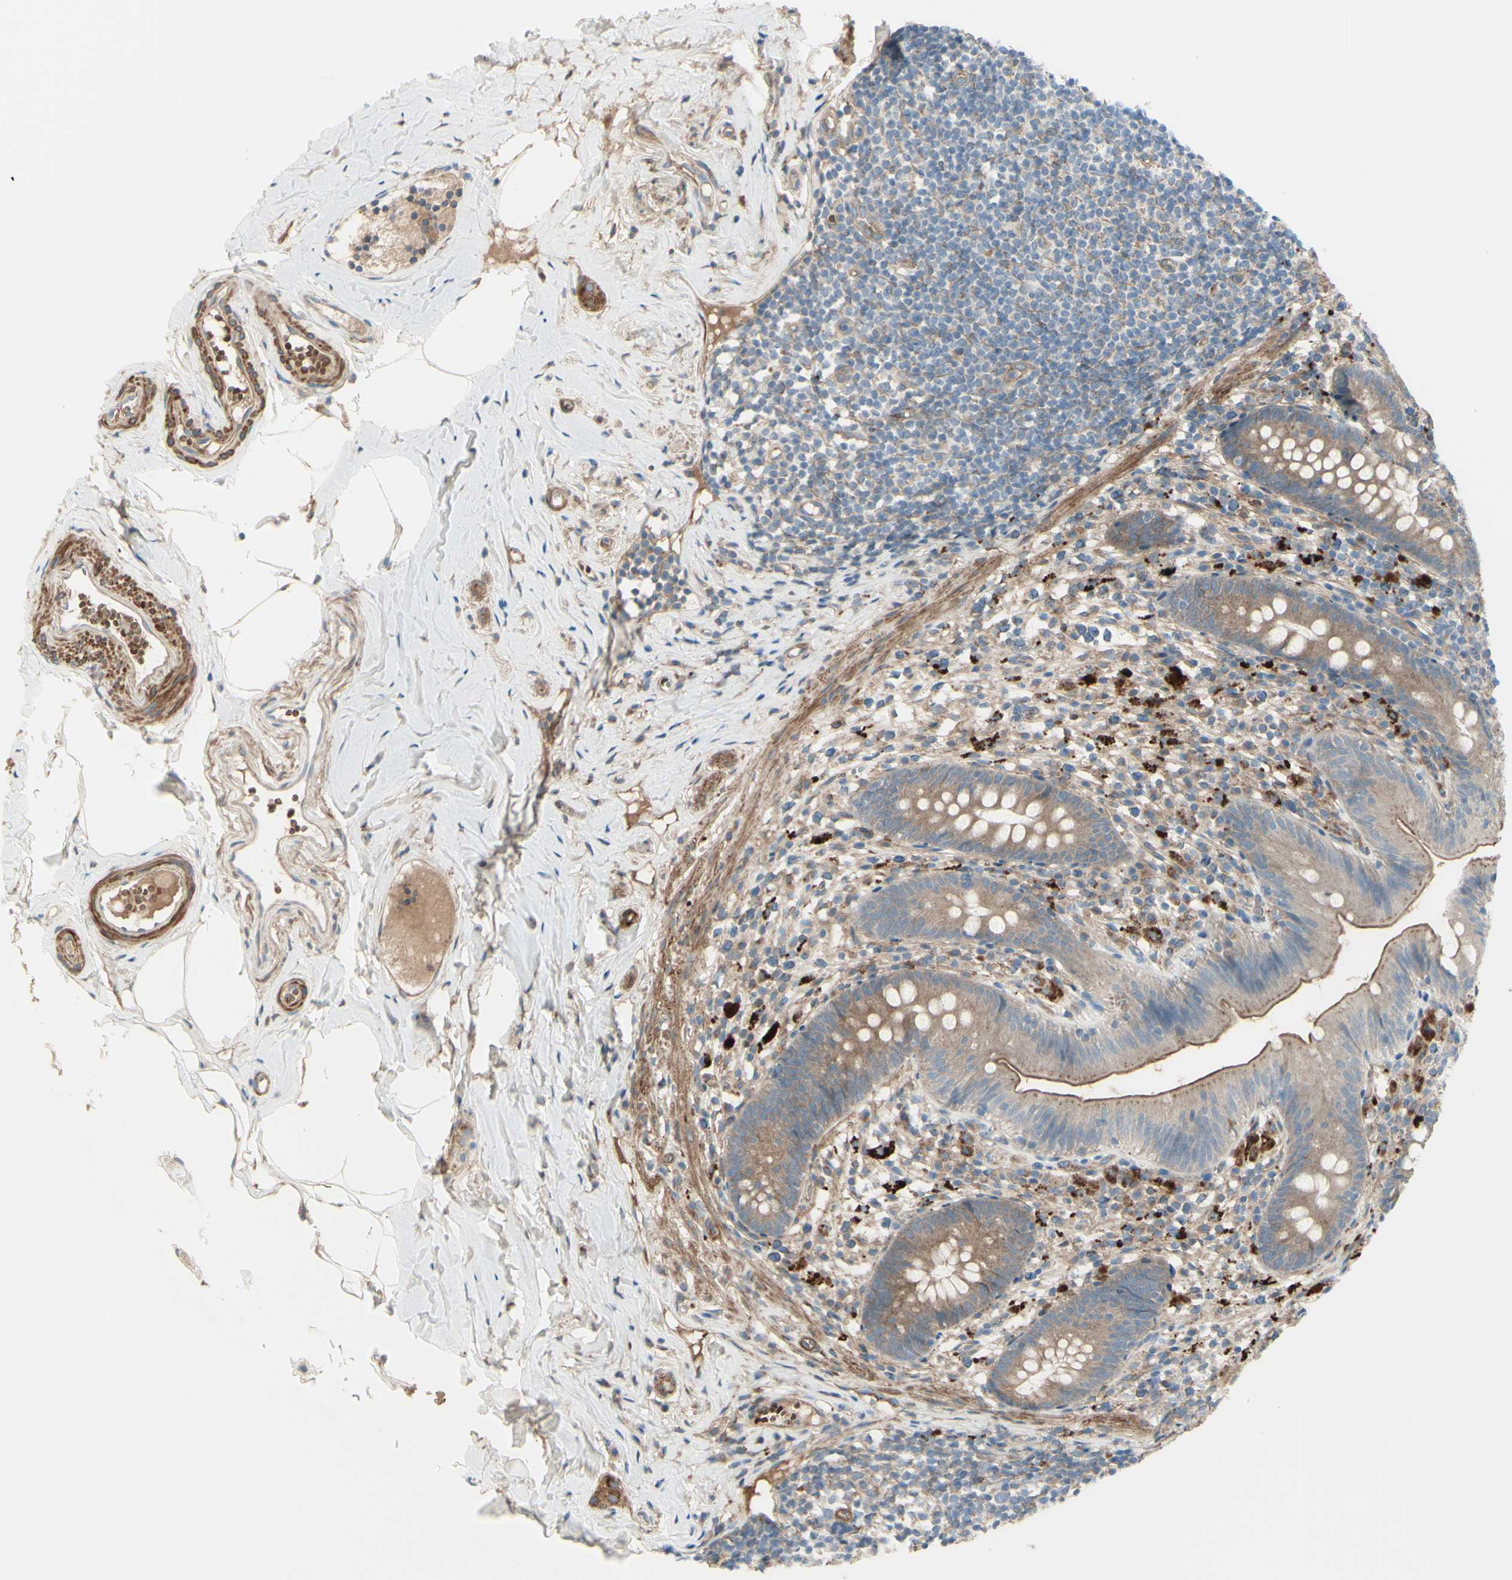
{"staining": {"intensity": "weak", "quantity": ">75%", "location": "cytoplasmic/membranous"}, "tissue": "appendix", "cell_type": "Glandular cells", "image_type": "normal", "snomed": [{"axis": "morphology", "description": "Normal tissue, NOS"}, {"axis": "topography", "description": "Appendix"}], "caption": "Protein expression analysis of unremarkable appendix demonstrates weak cytoplasmic/membranous staining in about >75% of glandular cells.", "gene": "PCDHGA10", "patient": {"sex": "male", "age": 52}}